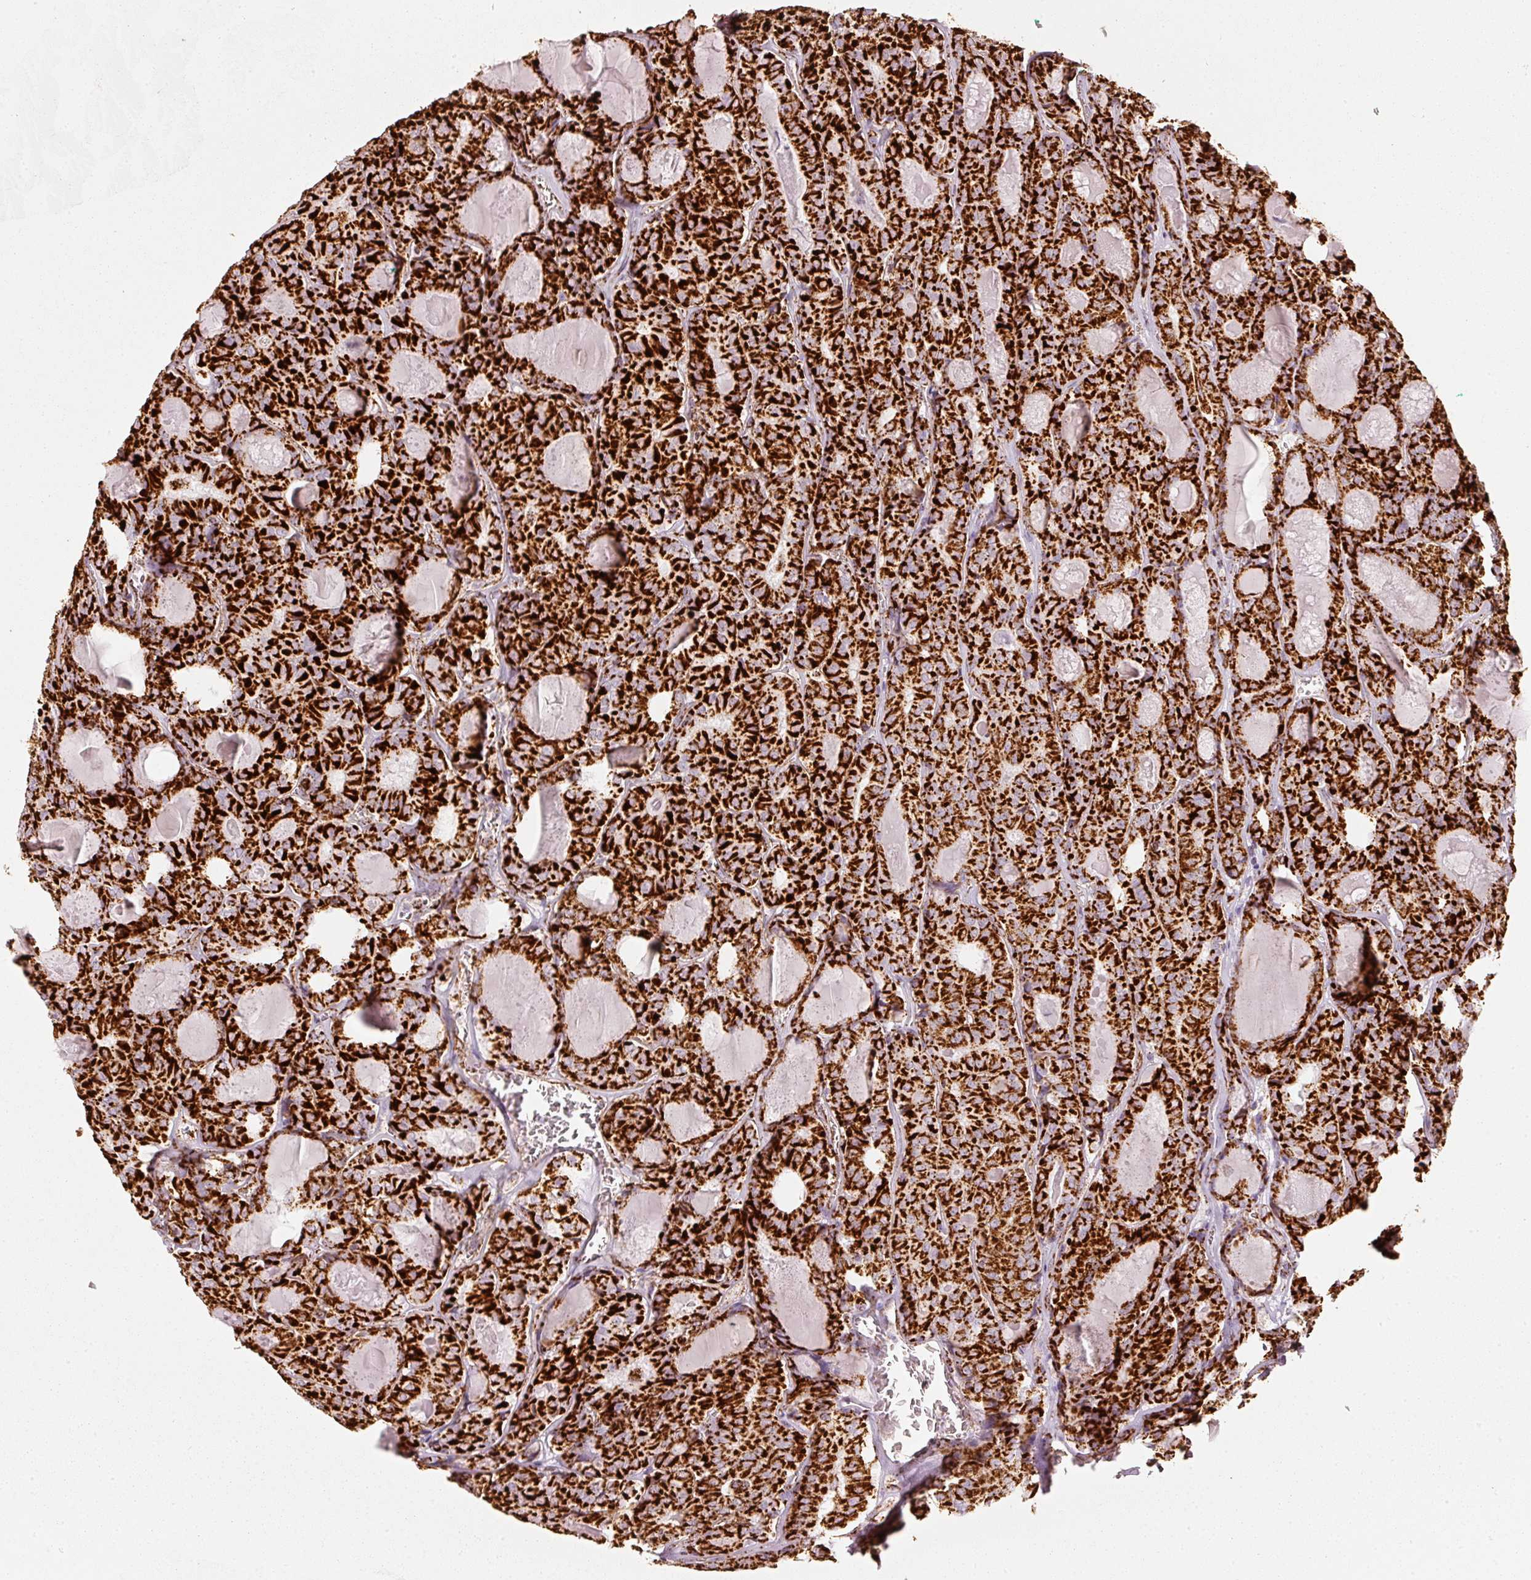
{"staining": {"intensity": "strong", "quantity": ">75%", "location": "cytoplasmic/membranous"}, "tissue": "thyroid cancer", "cell_type": "Tumor cells", "image_type": "cancer", "snomed": [{"axis": "morphology", "description": "Papillary adenocarcinoma, NOS"}, {"axis": "topography", "description": "Thyroid gland"}], "caption": "Human papillary adenocarcinoma (thyroid) stained with a brown dye shows strong cytoplasmic/membranous positive expression in about >75% of tumor cells.", "gene": "UQCRC1", "patient": {"sex": "female", "age": 72}}